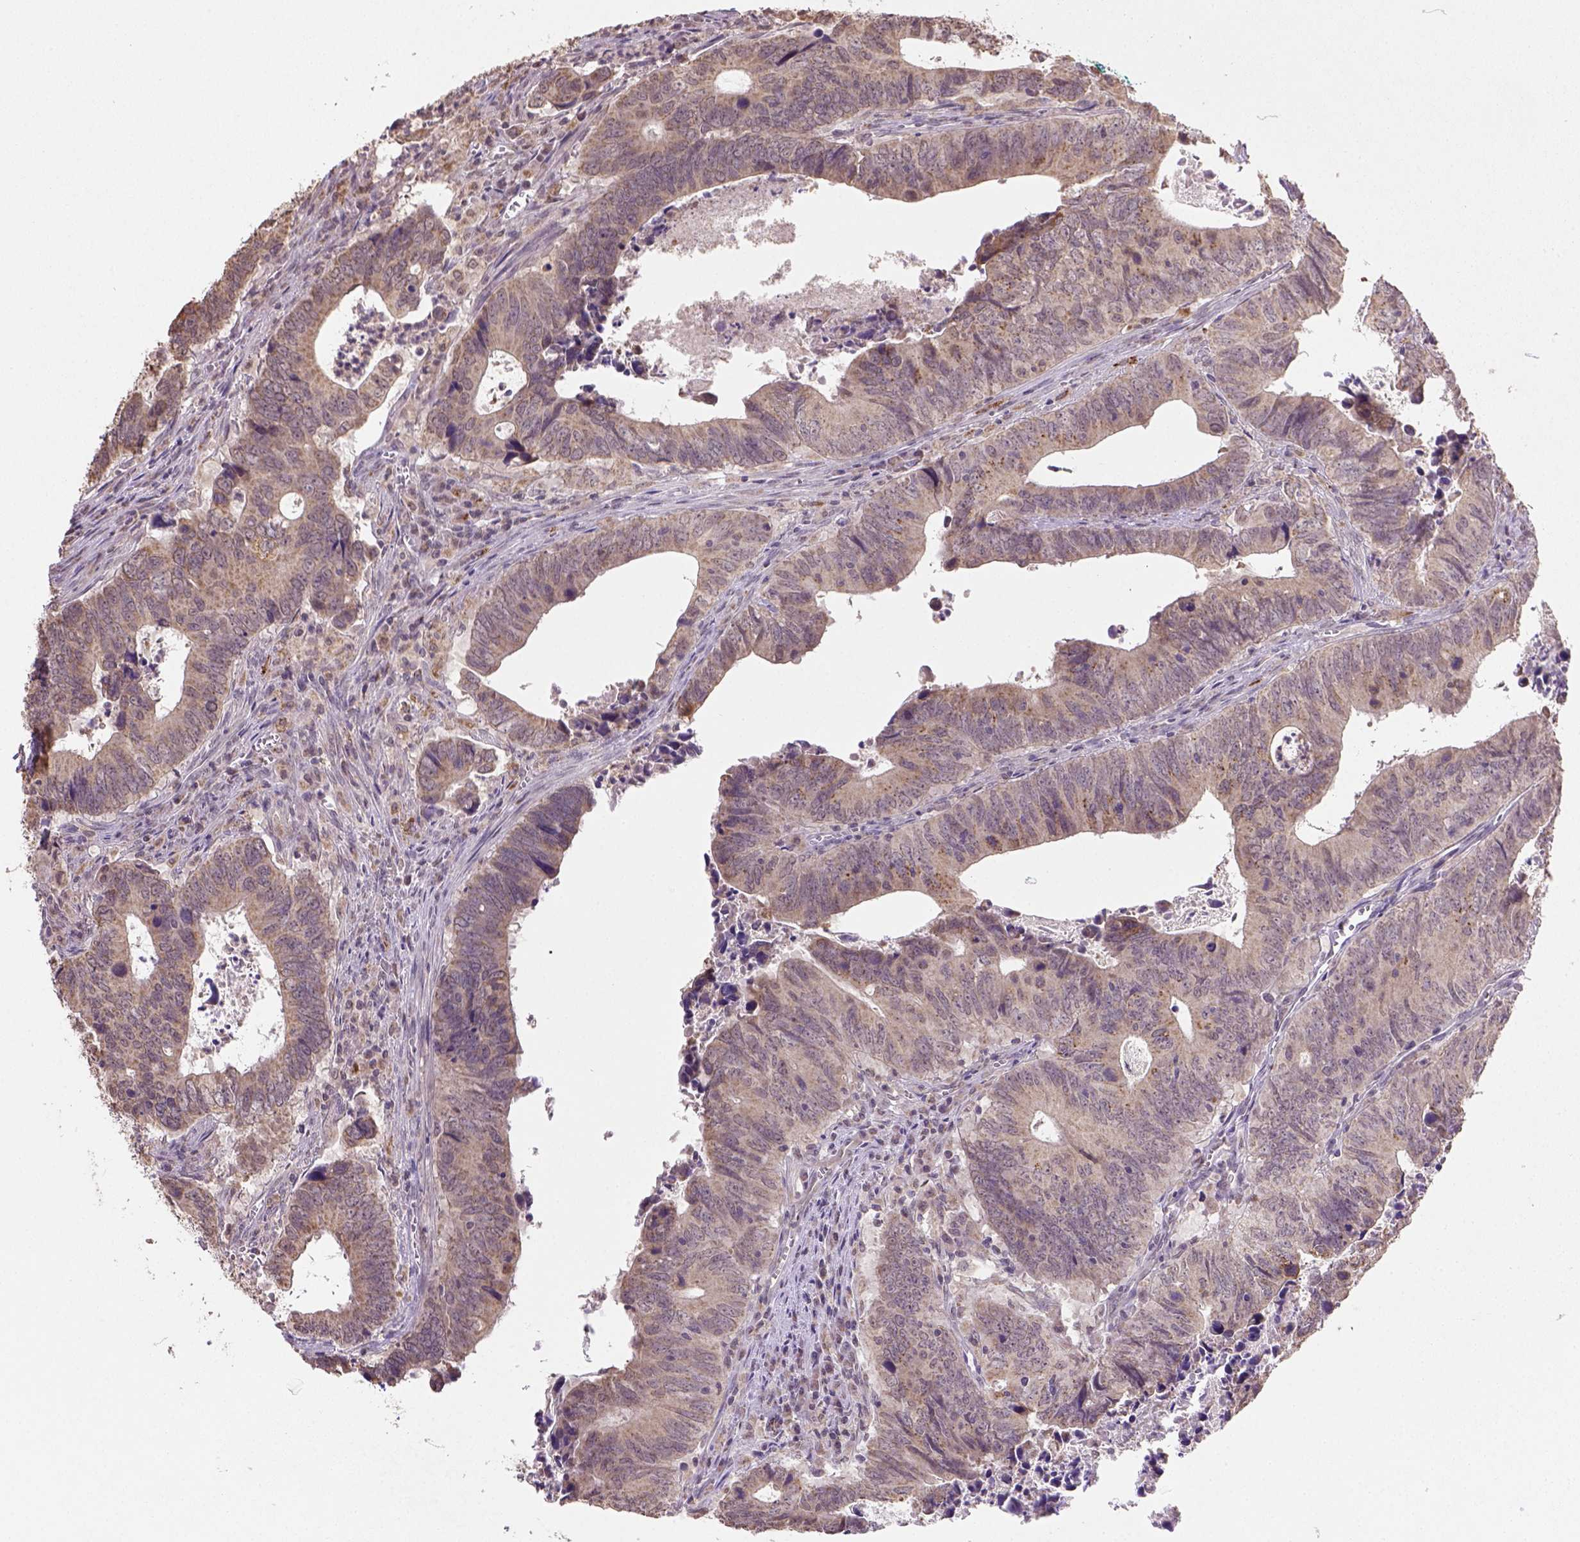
{"staining": {"intensity": "moderate", "quantity": ">75%", "location": "cytoplasmic/membranous"}, "tissue": "colorectal cancer", "cell_type": "Tumor cells", "image_type": "cancer", "snomed": [{"axis": "morphology", "description": "Adenocarcinoma, NOS"}, {"axis": "topography", "description": "Colon"}], "caption": "Moderate cytoplasmic/membranous staining for a protein is appreciated in about >75% of tumor cells of colorectal cancer using immunohistochemistry (IHC).", "gene": "NUDT10", "patient": {"sex": "female", "age": 82}}